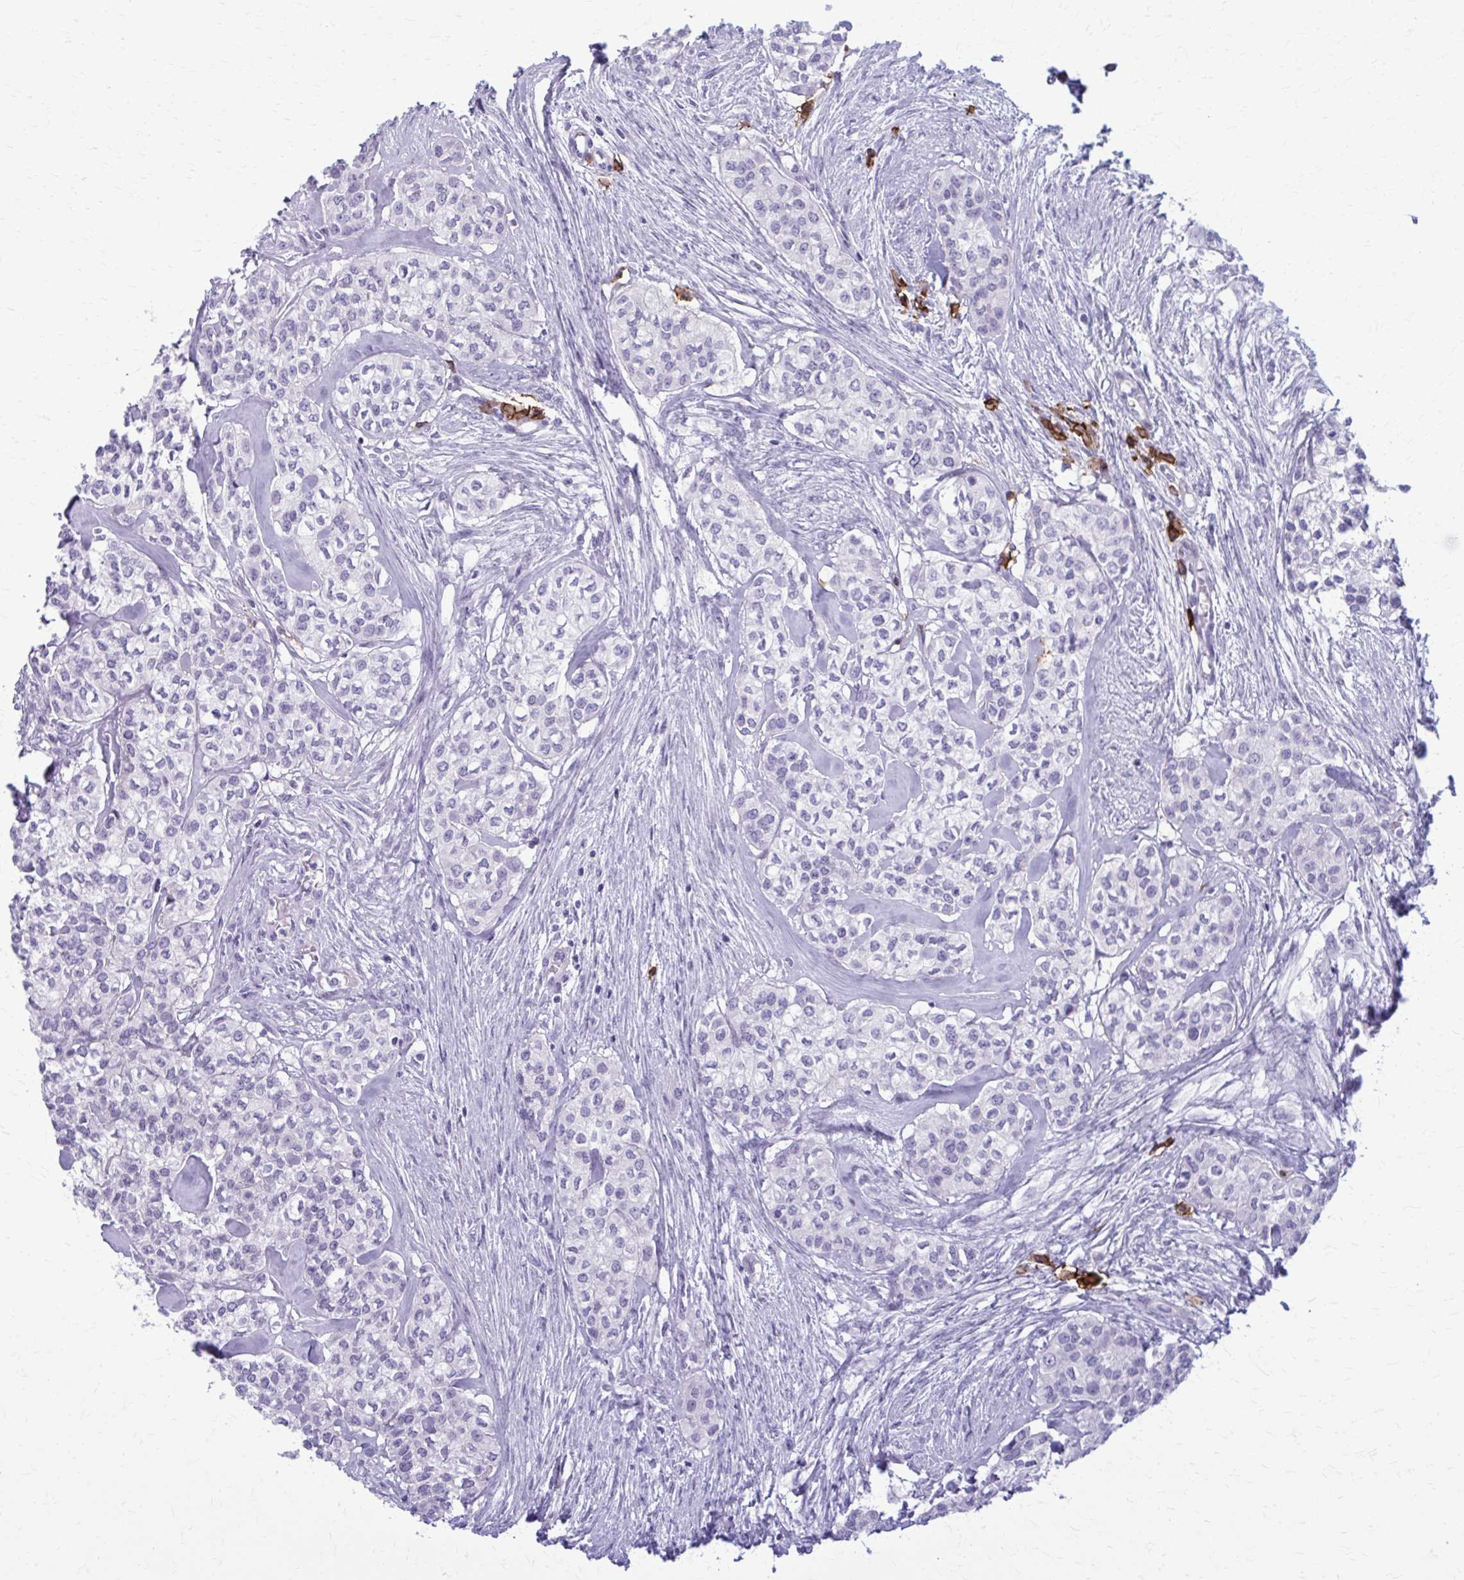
{"staining": {"intensity": "negative", "quantity": "none", "location": "none"}, "tissue": "head and neck cancer", "cell_type": "Tumor cells", "image_type": "cancer", "snomed": [{"axis": "morphology", "description": "Adenocarcinoma, NOS"}, {"axis": "topography", "description": "Head-Neck"}], "caption": "Immunohistochemistry image of human adenocarcinoma (head and neck) stained for a protein (brown), which exhibits no expression in tumor cells. (DAB (3,3'-diaminobenzidine) immunohistochemistry (IHC), high magnification).", "gene": "CD38", "patient": {"sex": "male", "age": 81}}